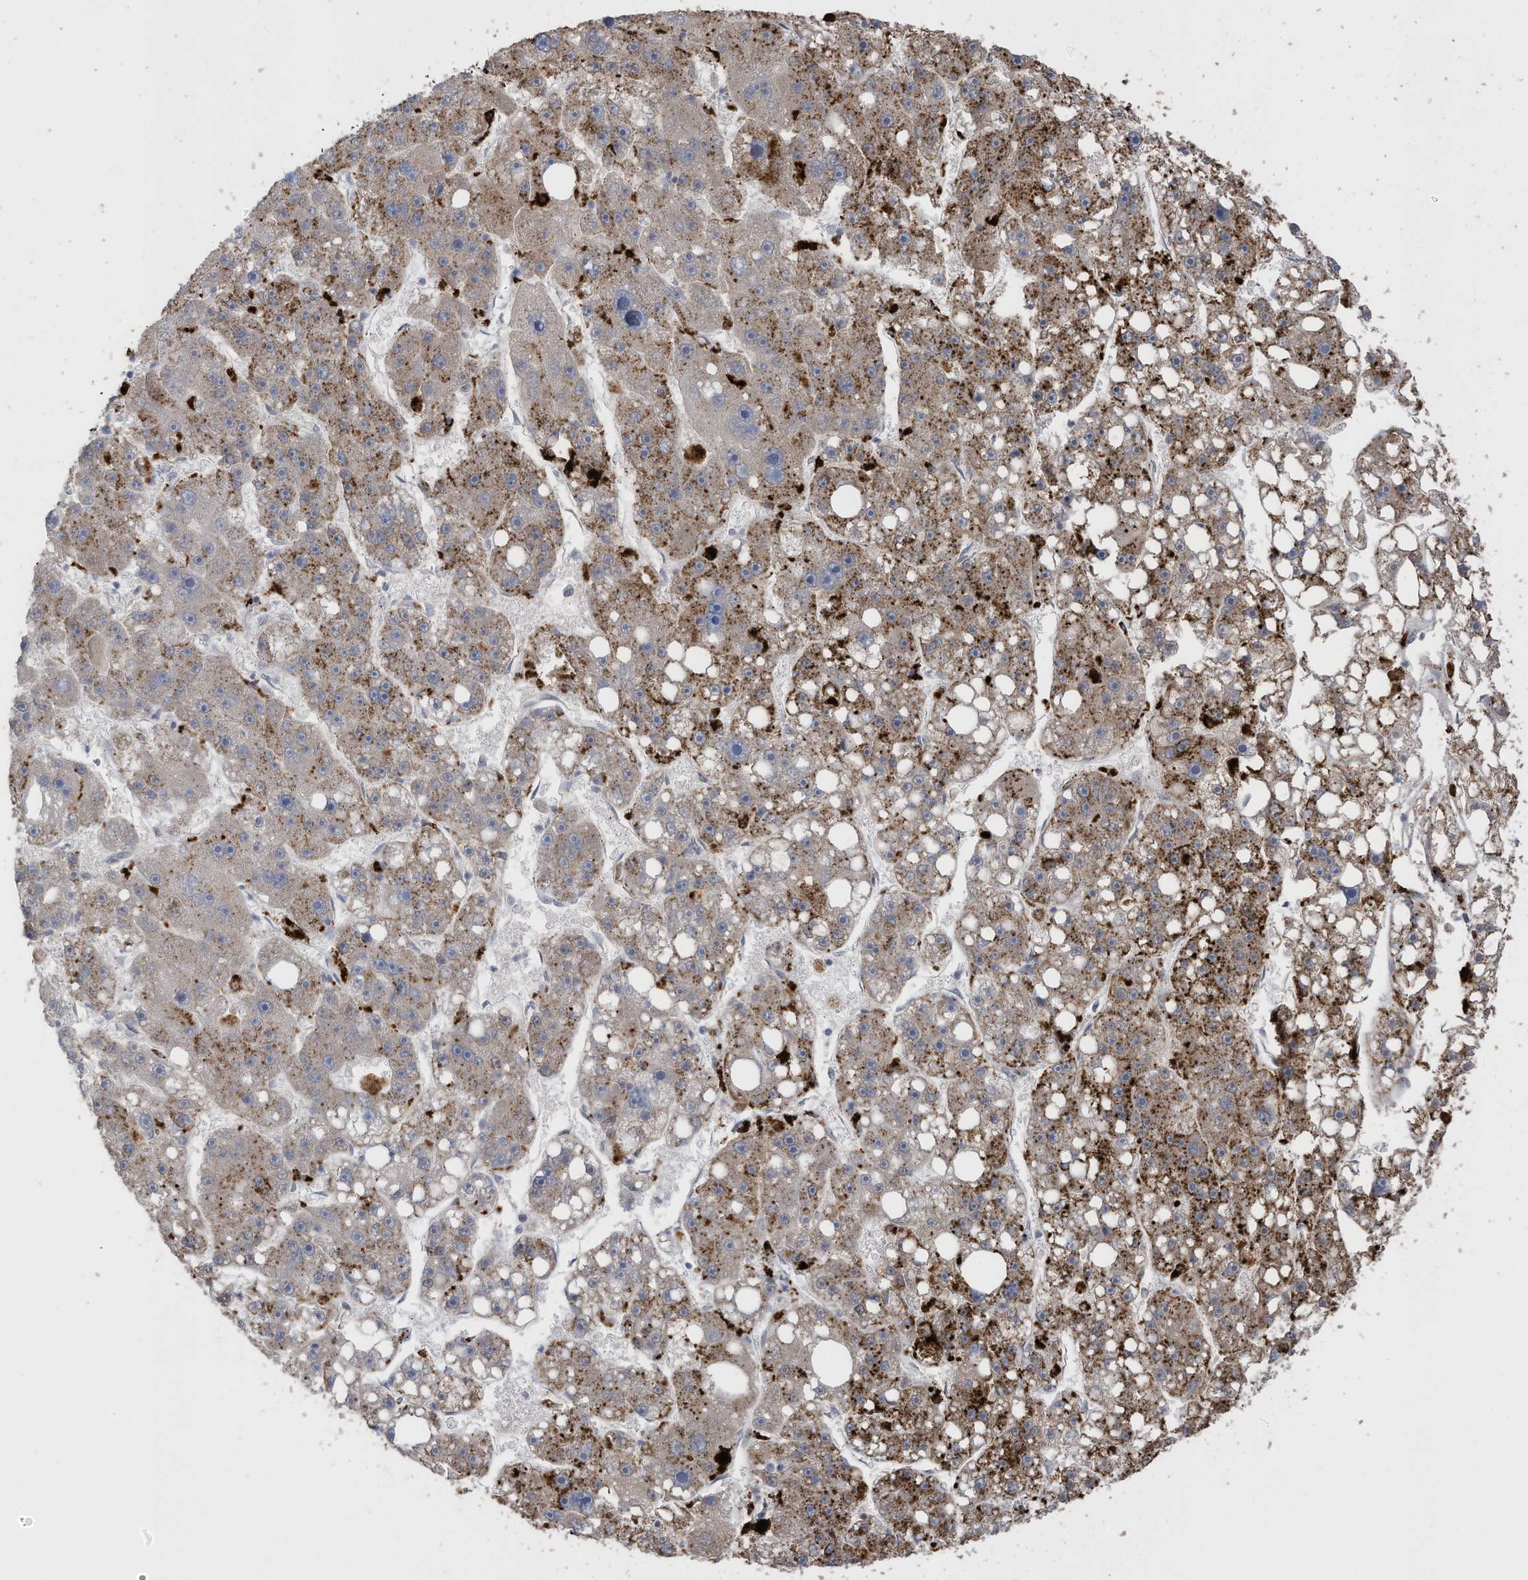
{"staining": {"intensity": "weak", "quantity": "25%-75%", "location": "cytoplasmic/membranous"}, "tissue": "liver cancer", "cell_type": "Tumor cells", "image_type": "cancer", "snomed": [{"axis": "morphology", "description": "Carcinoma, Hepatocellular, NOS"}, {"axis": "topography", "description": "Liver"}], "caption": "Immunohistochemistry (IHC) histopathology image of hepatocellular carcinoma (liver) stained for a protein (brown), which exhibits low levels of weak cytoplasmic/membranous staining in about 25%-75% of tumor cells.", "gene": "RABL3", "patient": {"sex": "female", "age": 61}}